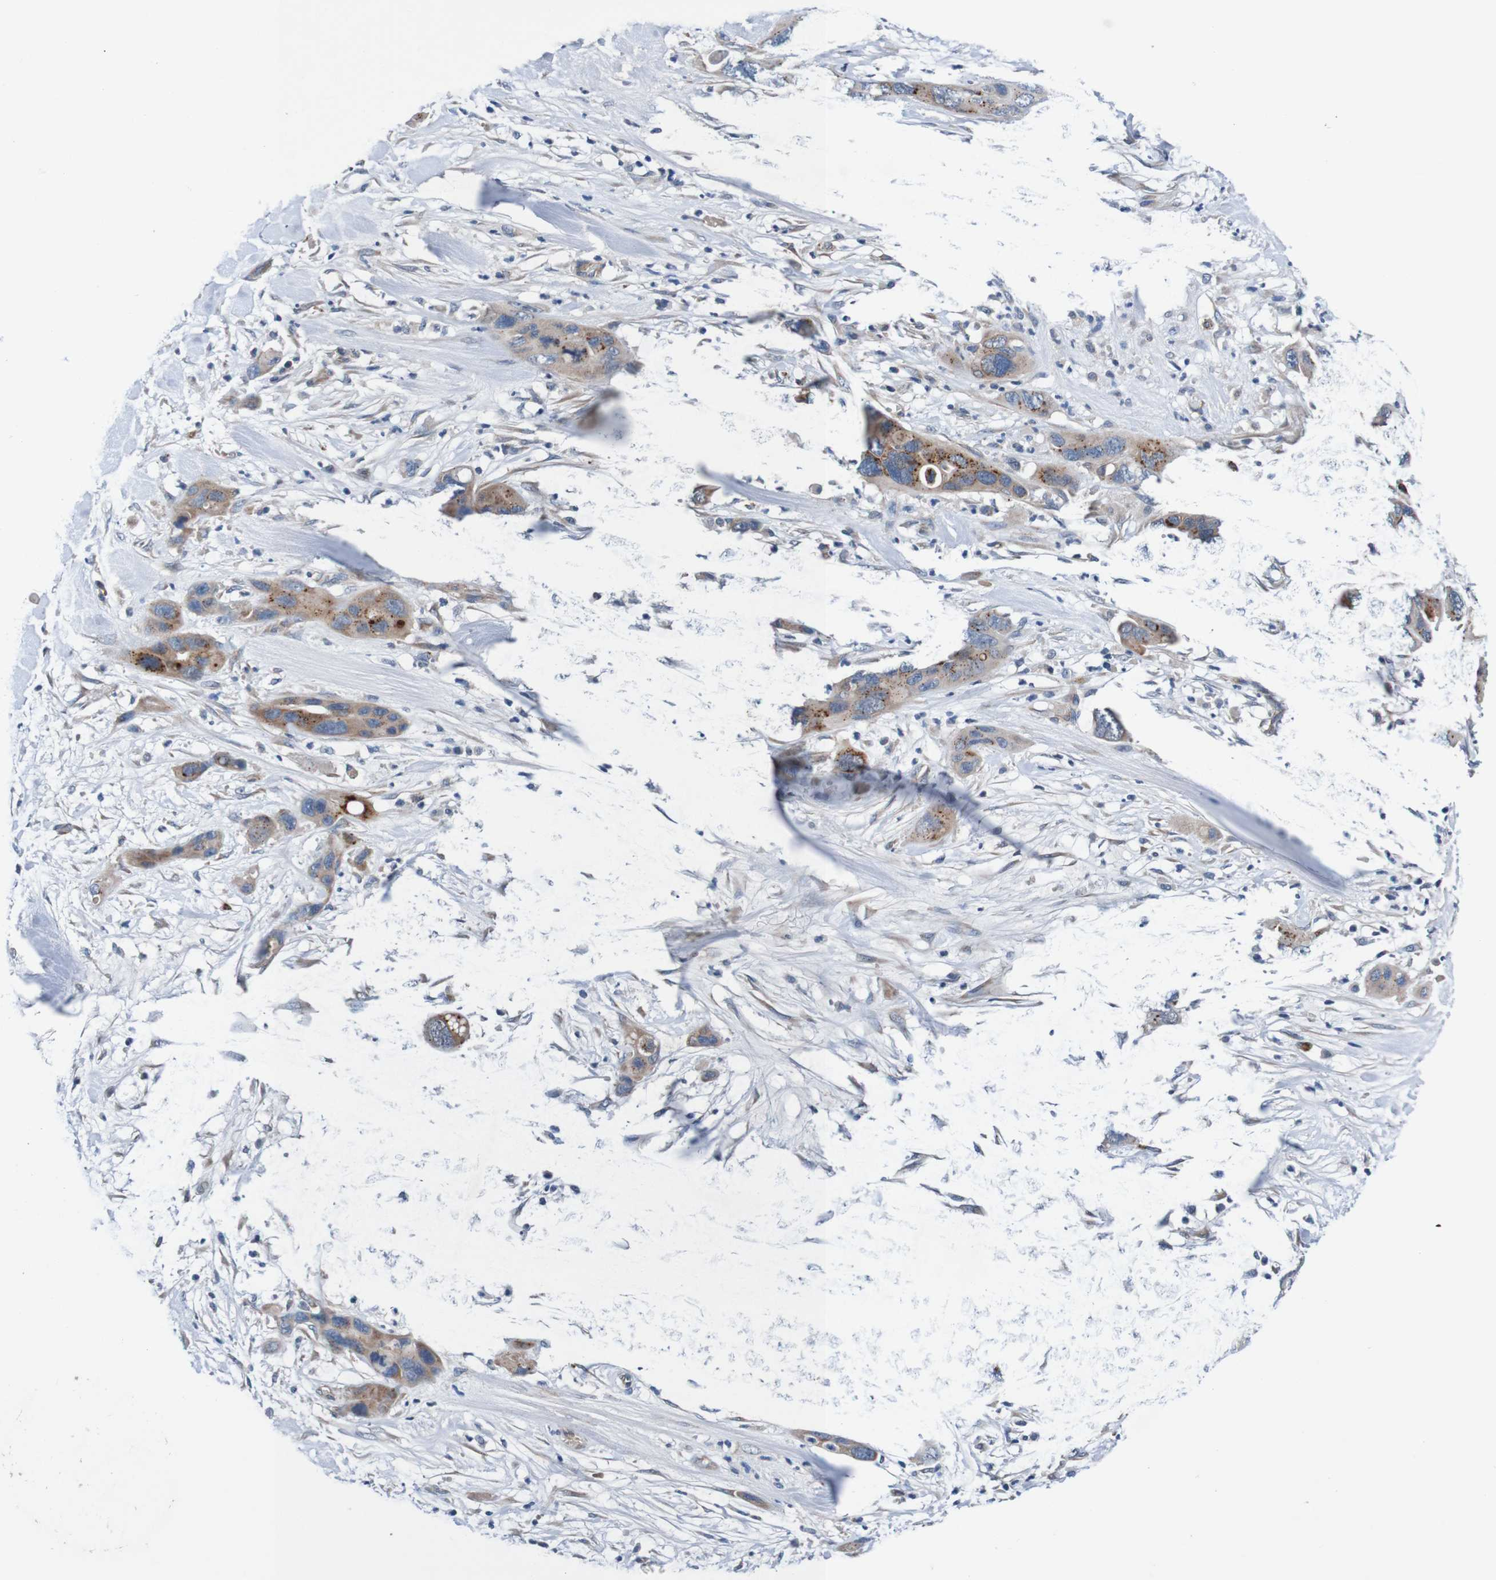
{"staining": {"intensity": "moderate", "quantity": ">75%", "location": "cytoplasmic/membranous"}, "tissue": "pancreatic cancer", "cell_type": "Tumor cells", "image_type": "cancer", "snomed": [{"axis": "morphology", "description": "Adenocarcinoma, NOS"}, {"axis": "topography", "description": "Pancreas"}], "caption": "An immunohistochemistry image of tumor tissue is shown. Protein staining in brown shows moderate cytoplasmic/membranous positivity in pancreatic cancer within tumor cells. (Stains: DAB in brown, nuclei in blue, Microscopy: brightfield microscopy at high magnification).", "gene": "CPED1", "patient": {"sex": "female", "age": 71}}